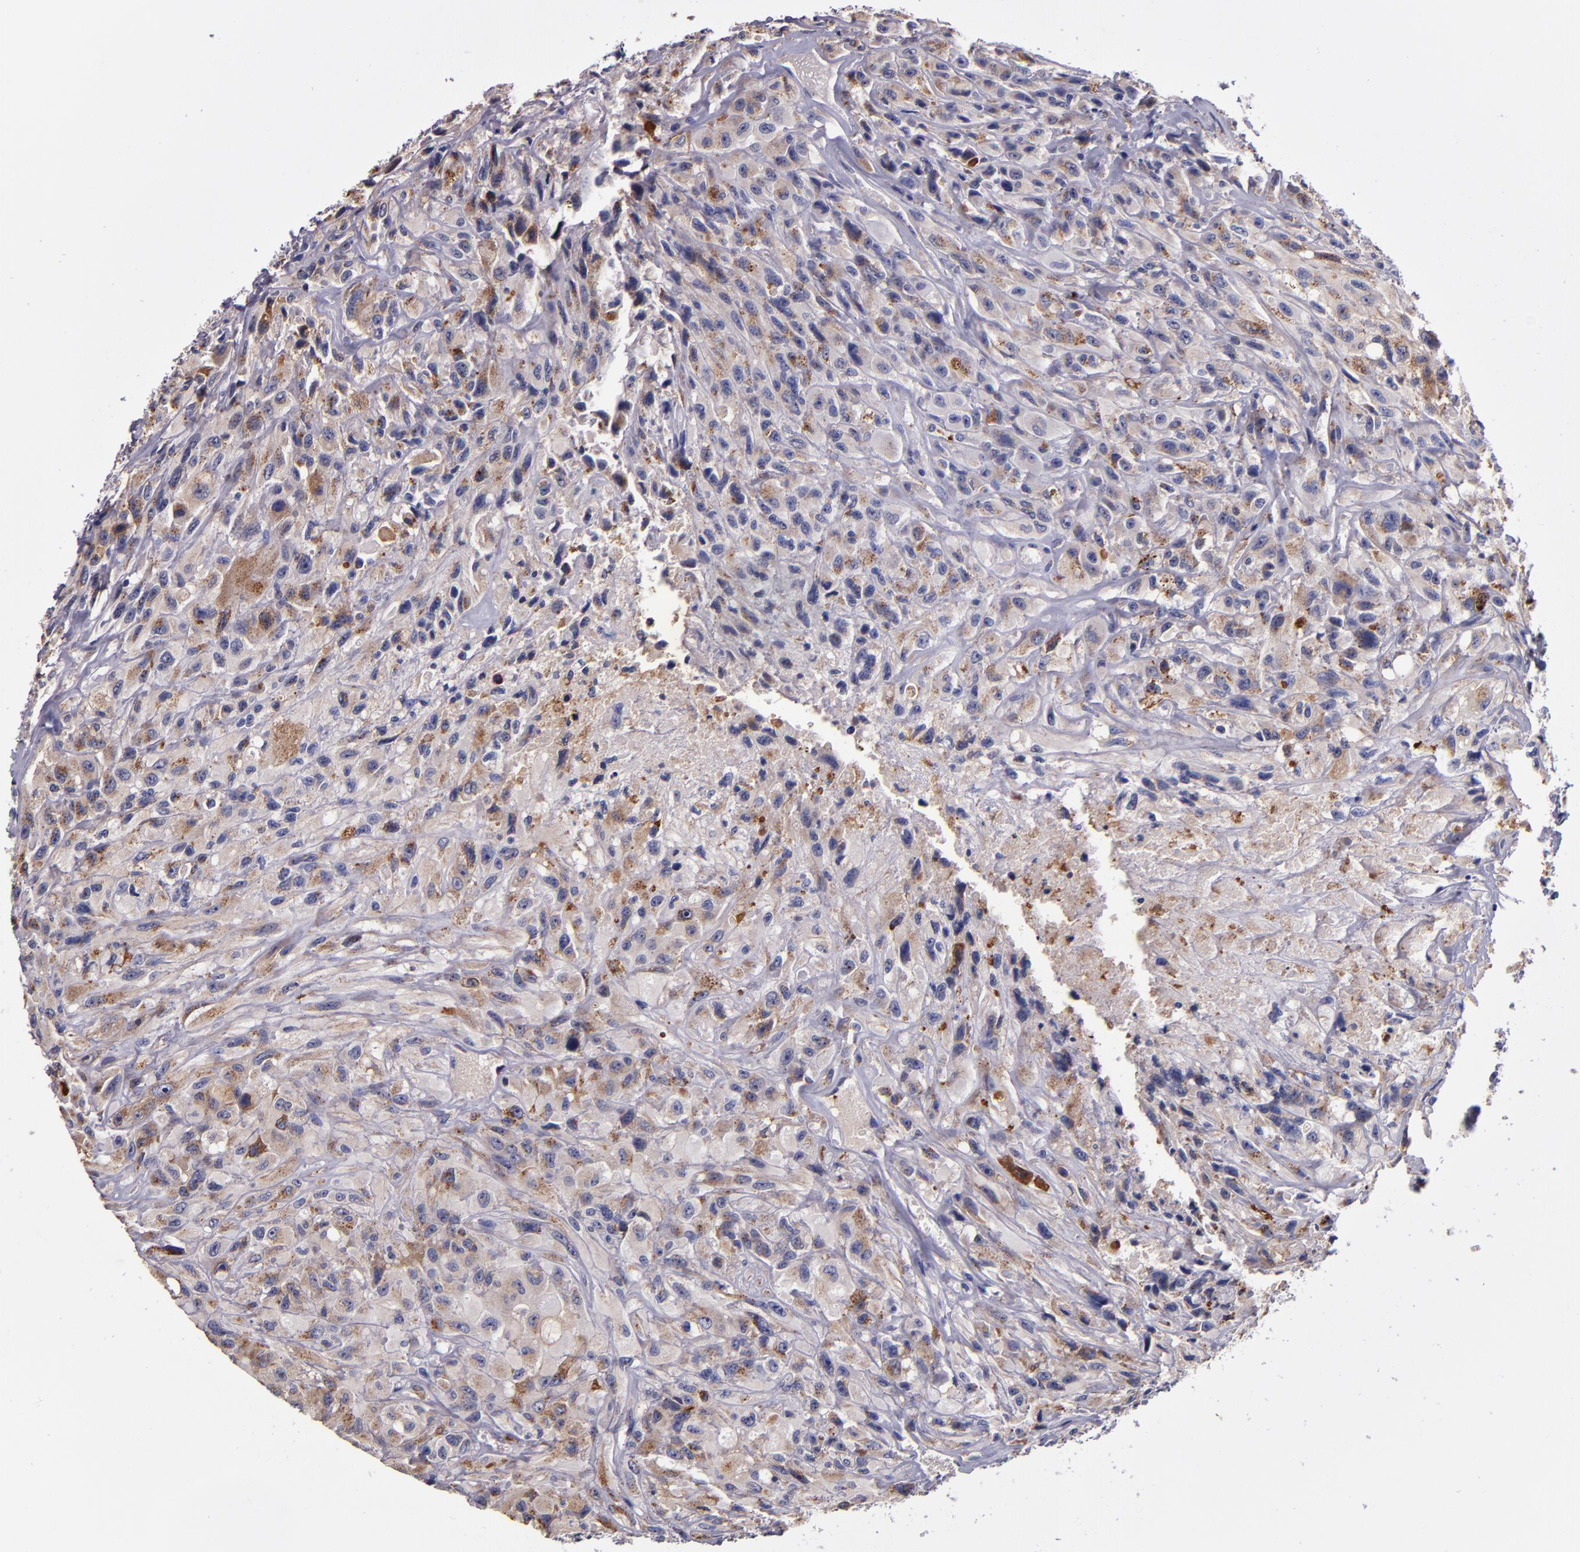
{"staining": {"intensity": "weak", "quantity": "25%-75%", "location": "cytoplasmic/membranous"}, "tissue": "glioma", "cell_type": "Tumor cells", "image_type": "cancer", "snomed": [{"axis": "morphology", "description": "Glioma, malignant, High grade"}, {"axis": "topography", "description": "Brain"}], "caption": "Protein staining of high-grade glioma (malignant) tissue exhibits weak cytoplasmic/membranous expression in approximately 25%-75% of tumor cells.", "gene": "SELP", "patient": {"sex": "male", "age": 48}}